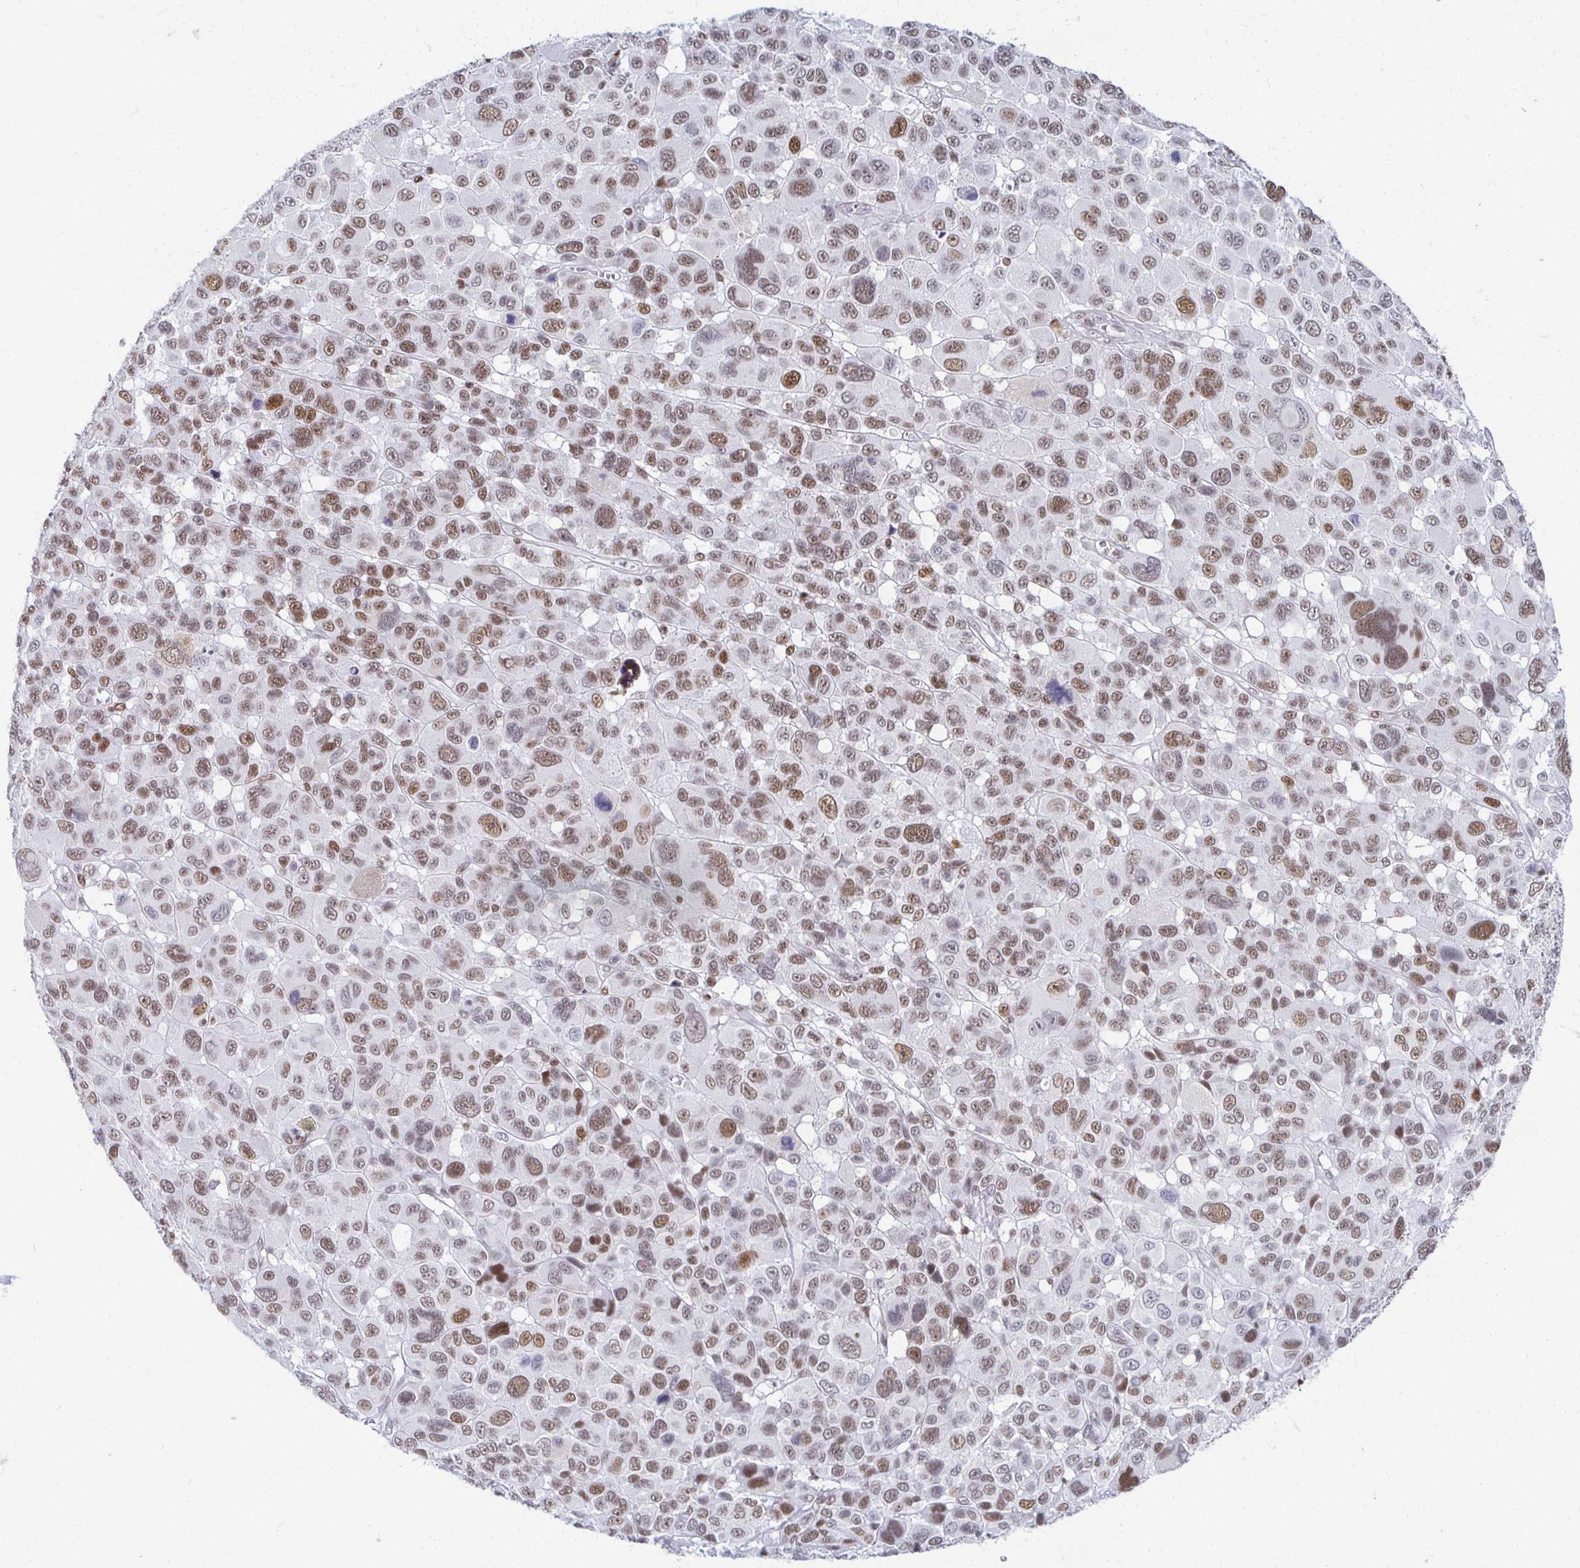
{"staining": {"intensity": "moderate", "quantity": ">75%", "location": "nuclear"}, "tissue": "melanoma", "cell_type": "Tumor cells", "image_type": "cancer", "snomed": [{"axis": "morphology", "description": "Malignant melanoma, NOS"}, {"axis": "topography", "description": "Skin"}], "caption": "About >75% of tumor cells in melanoma show moderate nuclear protein staining as visualized by brown immunohistochemical staining.", "gene": "IRF7", "patient": {"sex": "female", "age": 66}}